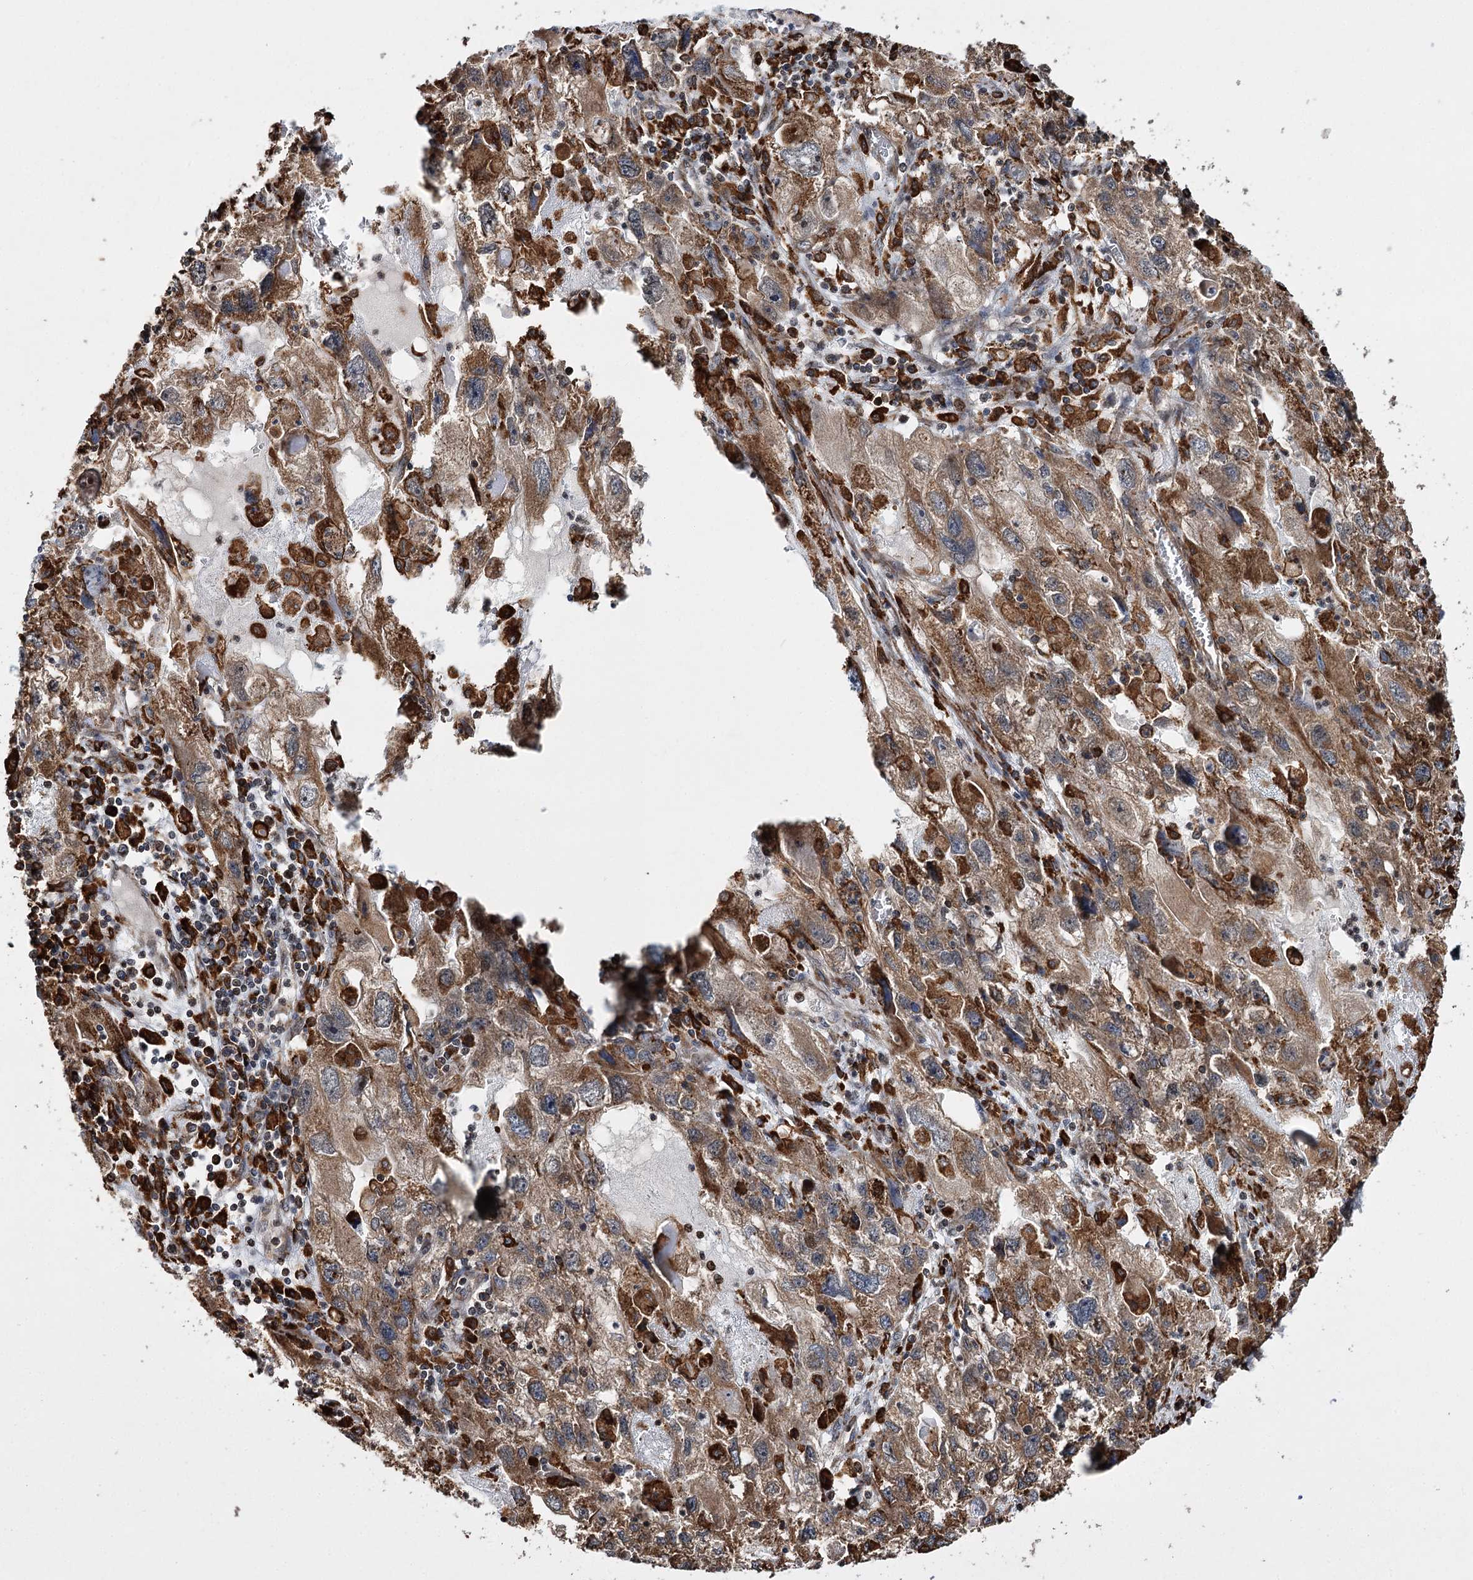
{"staining": {"intensity": "moderate", "quantity": ">75%", "location": "cytoplasmic/membranous"}, "tissue": "endometrial cancer", "cell_type": "Tumor cells", "image_type": "cancer", "snomed": [{"axis": "morphology", "description": "Adenocarcinoma, NOS"}, {"axis": "topography", "description": "Endometrium"}], "caption": "High-power microscopy captured an immunohistochemistry (IHC) image of endometrial adenocarcinoma, revealing moderate cytoplasmic/membranous positivity in approximately >75% of tumor cells. (Stains: DAB (3,3'-diaminobenzidine) in brown, nuclei in blue, Microscopy: brightfield microscopy at high magnification).", "gene": "FANCL", "patient": {"sex": "female", "age": 49}}